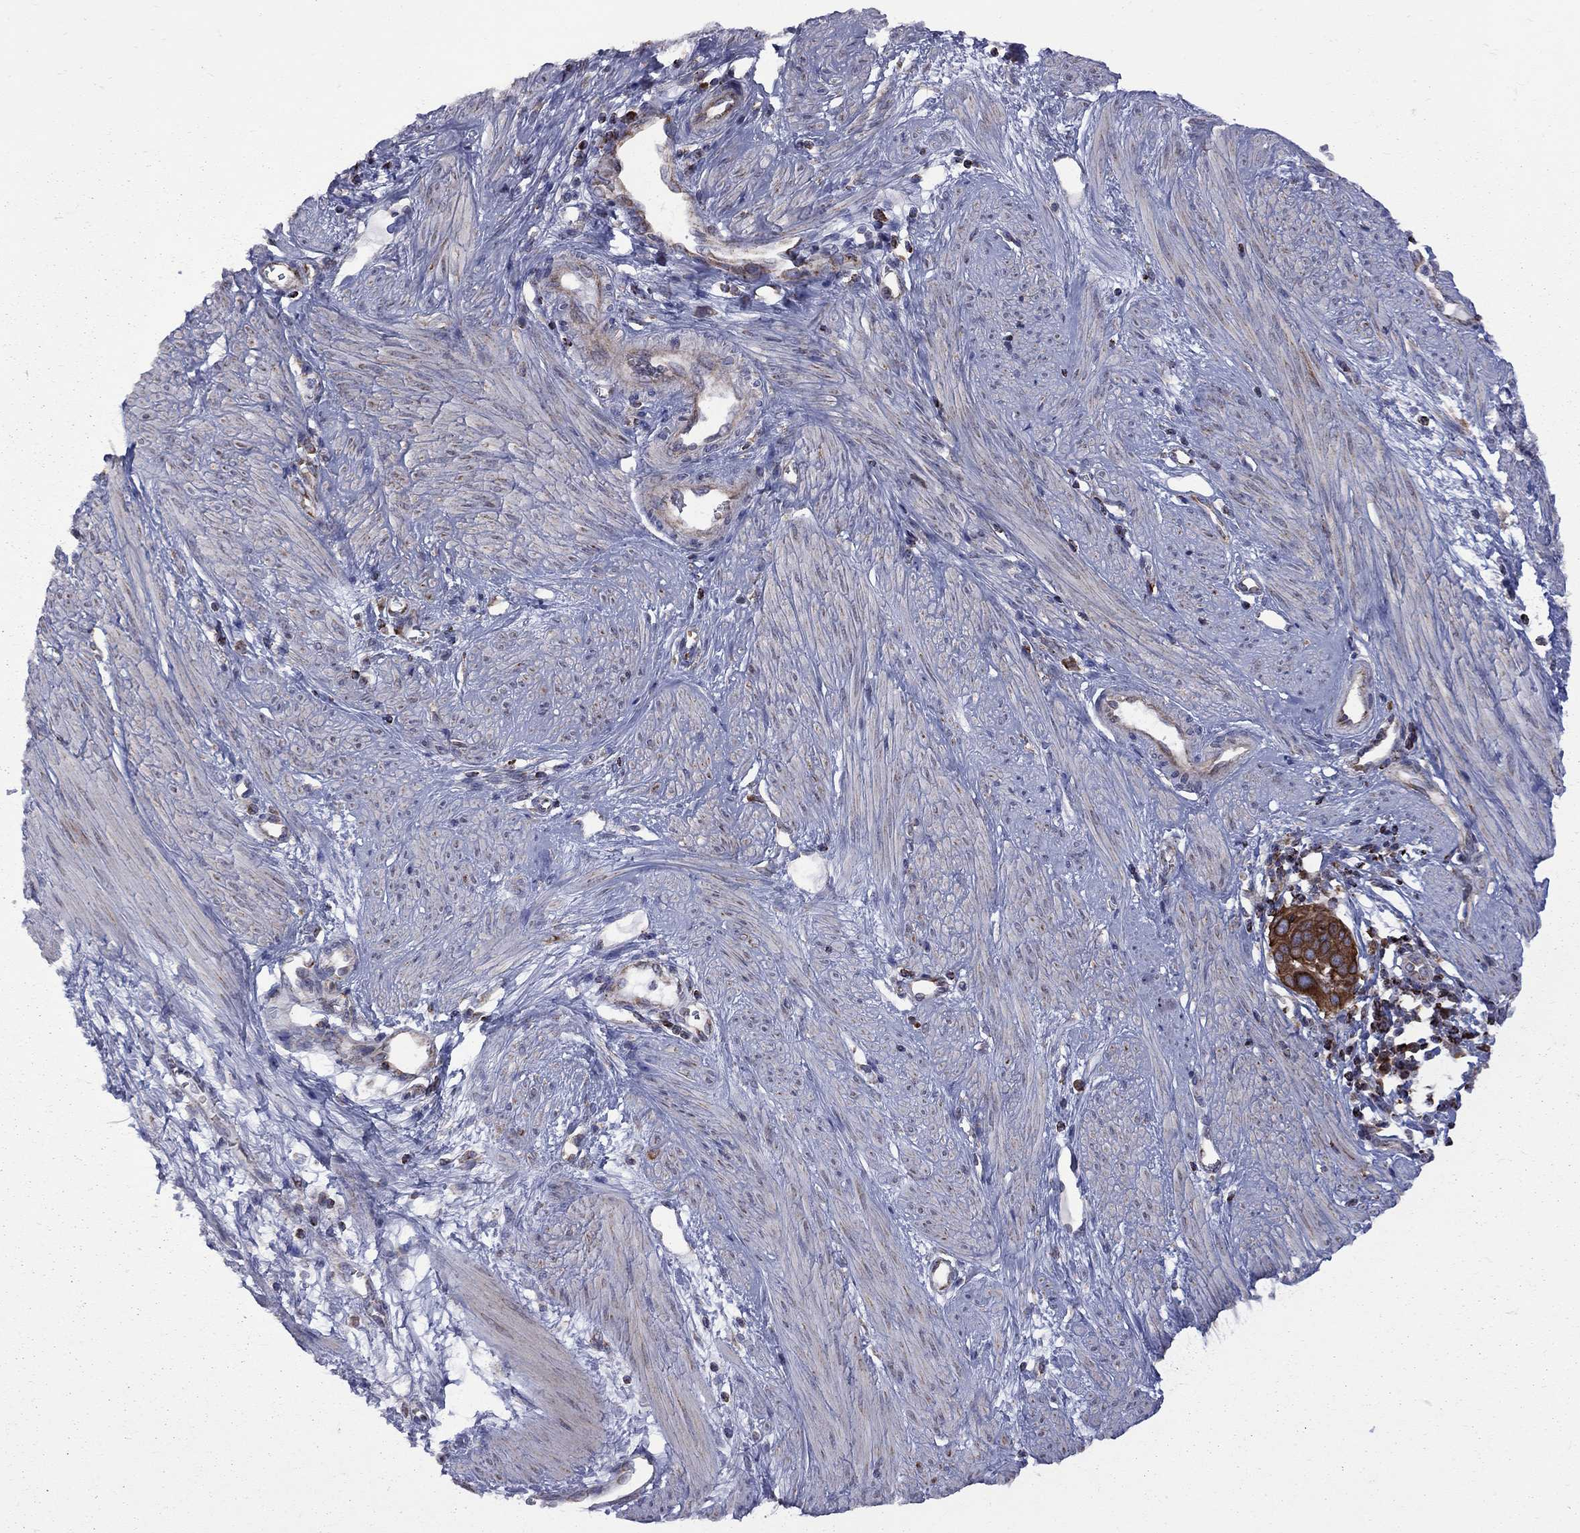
{"staining": {"intensity": "strong", "quantity": ">75%", "location": "cytoplasmic/membranous"}, "tissue": "cervical cancer", "cell_type": "Tumor cells", "image_type": "cancer", "snomed": [{"axis": "morphology", "description": "Squamous cell carcinoma, NOS"}, {"axis": "topography", "description": "Cervix"}], "caption": "This photomicrograph reveals cervical squamous cell carcinoma stained with immunohistochemistry (IHC) to label a protein in brown. The cytoplasmic/membranous of tumor cells show strong positivity for the protein. Nuclei are counter-stained blue.", "gene": "CLPTM1", "patient": {"sex": "female", "age": 39}}